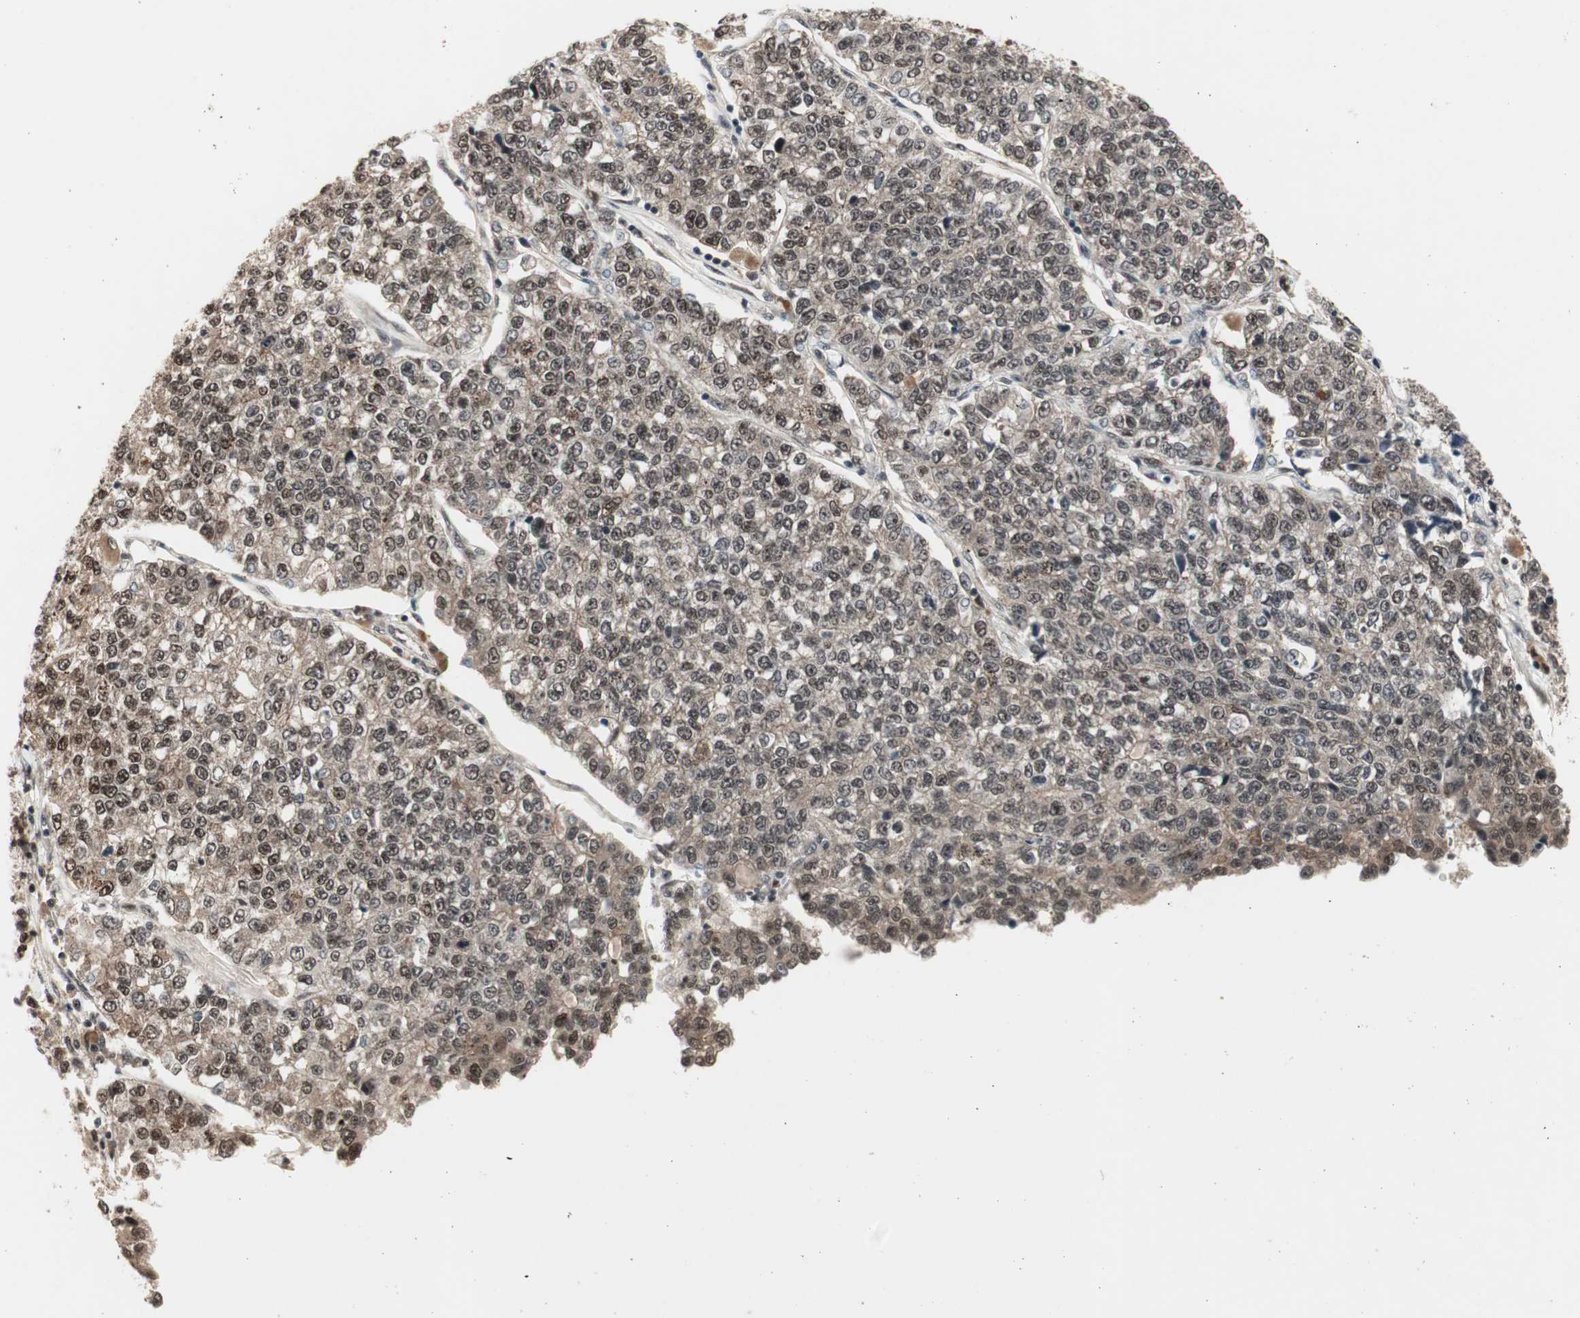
{"staining": {"intensity": "moderate", "quantity": ">75%", "location": "cytoplasmic/membranous,nuclear"}, "tissue": "lung cancer", "cell_type": "Tumor cells", "image_type": "cancer", "snomed": [{"axis": "morphology", "description": "Adenocarcinoma, NOS"}, {"axis": "topography", "description": "Lung"}], "caption": "This is an image of immunohistochemistry (IHC) staining of lung adenocarcinoma, which shows moderate expression in the cytoplasmic/membranous and nuclear of tumor cells.", "gene": "CSNK2B", "patient": {"sex": "male", "age": 49}}